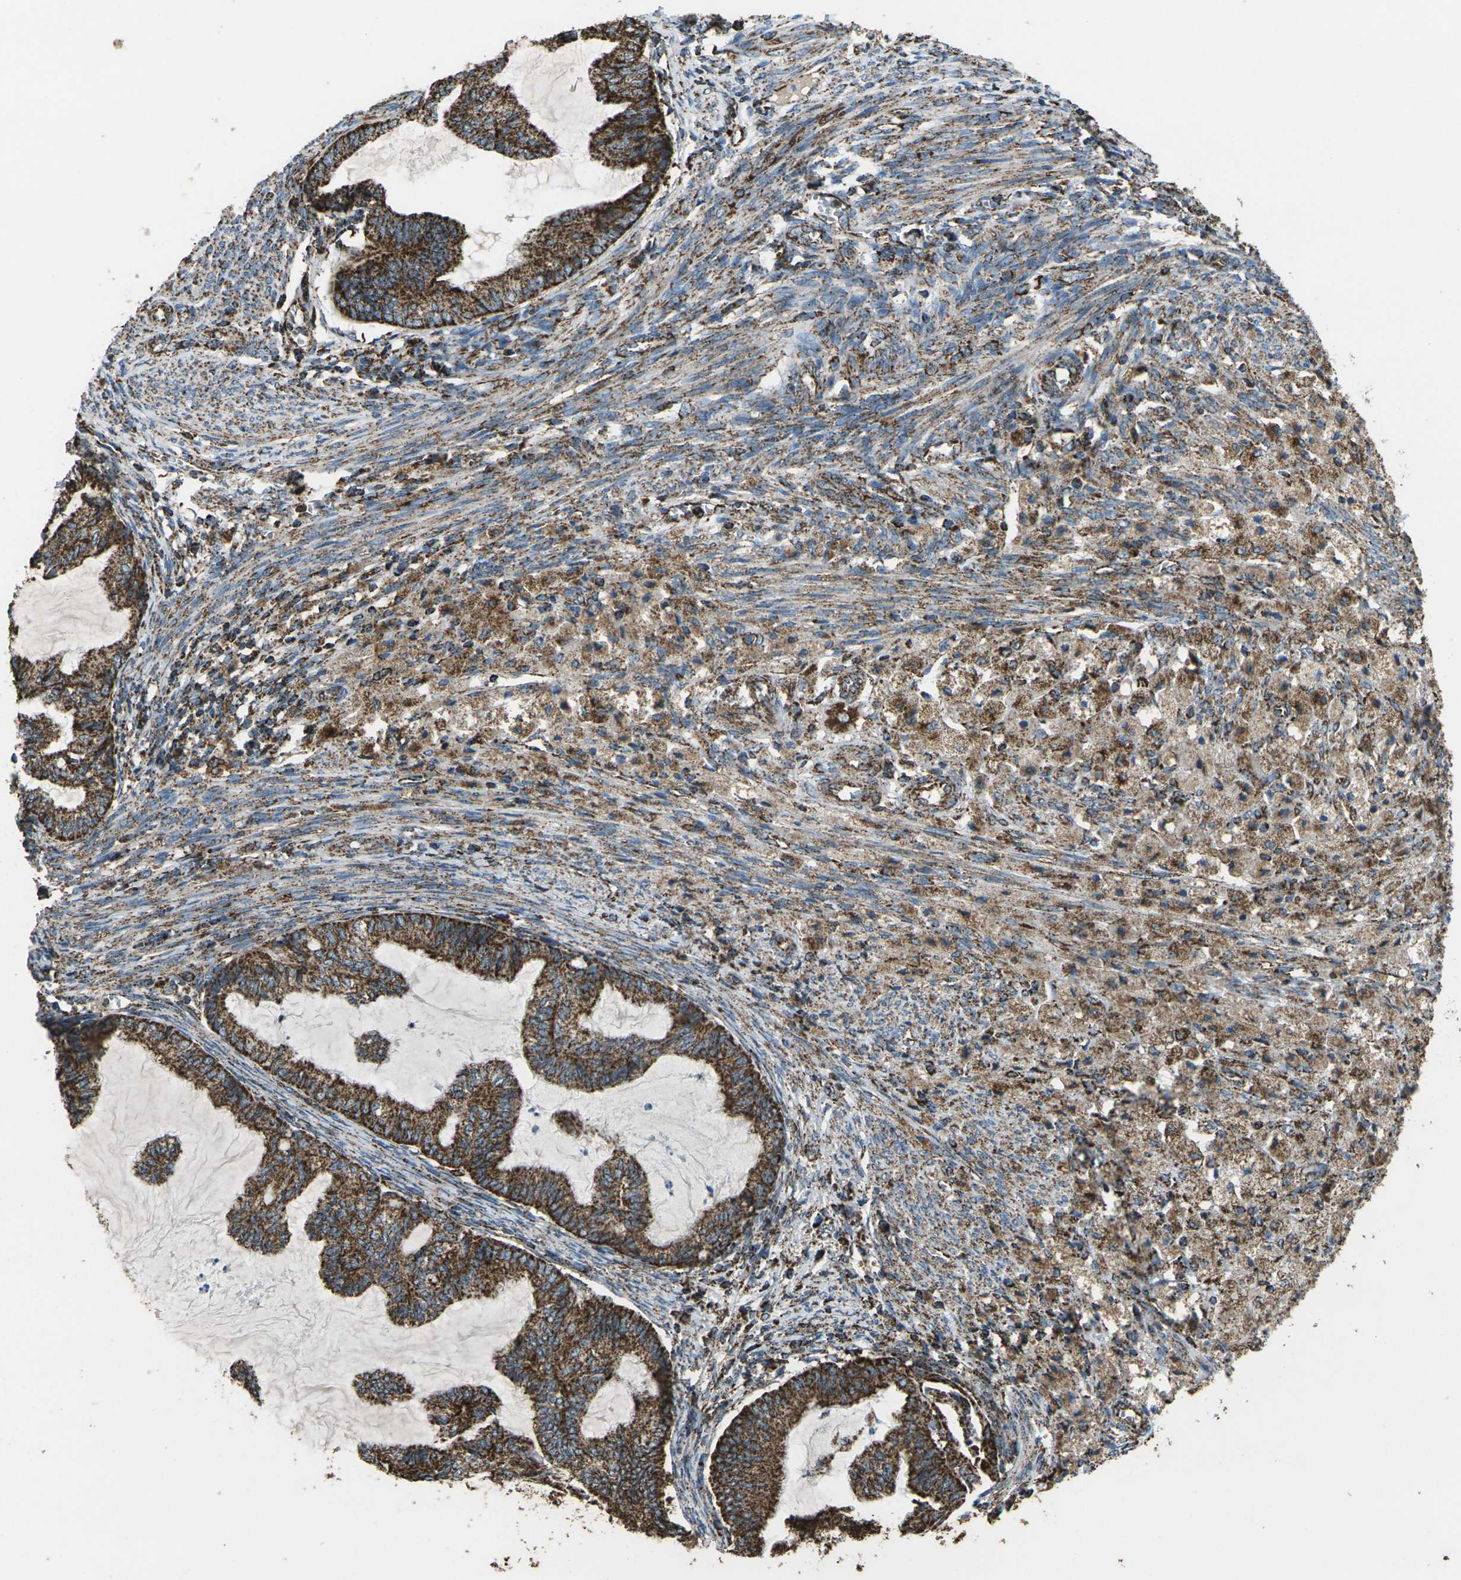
{"staining": {"intensity": "moderate", "quantity": ">75%", "location": "cytoplasmic/membranous"}, "tissue": "cervical cancer", "cell_type": "Tumor cells", "image_type": "cancer", "snomed": [{"axis": "morphology", "description": "Normal tissue, NOS"}, {"axis": "morphology", "description": "Adenocarcinoma, NOS"}, {"axis": "topography", "description": "Cervix"}, {"axis": "topography", "description": "Endometrium"}], "caption": "High-power microscopy captured an immunohistochemistry image of adenocarcinoma (cervical), revealing moderate cytoplasmic/membranous staining in approximately >75% of tumor cells.", "gene": "KLHL5", "patient": {"sex": "female", "age": 86}}